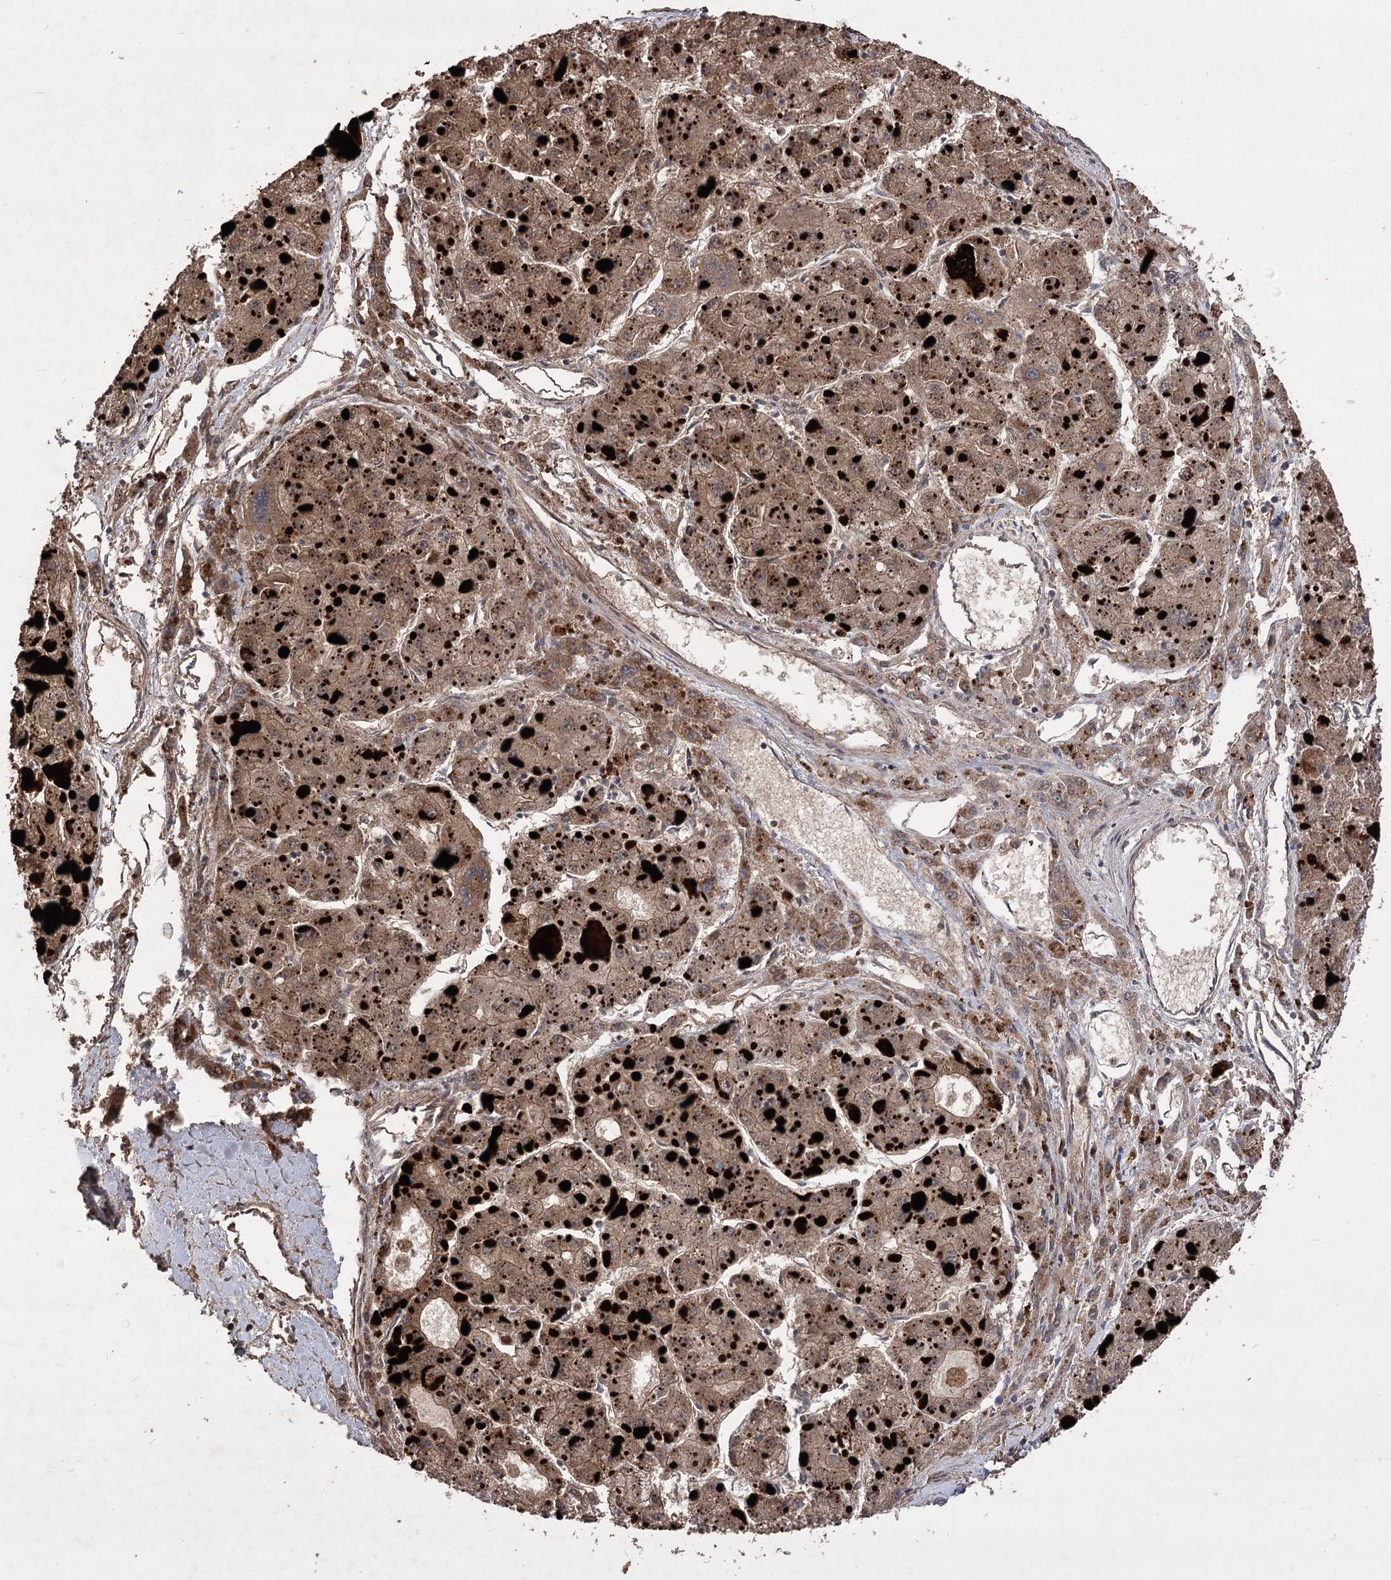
{"staining": {"intensity": "moderate", "quantity": ">75%", "location": "cytoplasmic/membranous"}, "tissue": "liver cancer", "cell_type": "Tumor cells", "image_type": "cancer", "snomed": [{"axis": "morphology", "description": "Carcinoma, Hepatocellular, NOS"}, {"axis": "topography", "description": "Liver"}], "caption": "IHC staining of liver hepatocellular carcinoma, which reveals medium levels of moderate cytoplasmic/membranous expression in approximately >75% of tumor cells indicating moderate cytoplasmic/membranous protein positivity. The staining was performed using DAB (brown) for protein detection and nuclei were counterstained in hematoxylin (blue).", "gene": "RASSF3", "patient": {"sex": "female", "age": 73}}